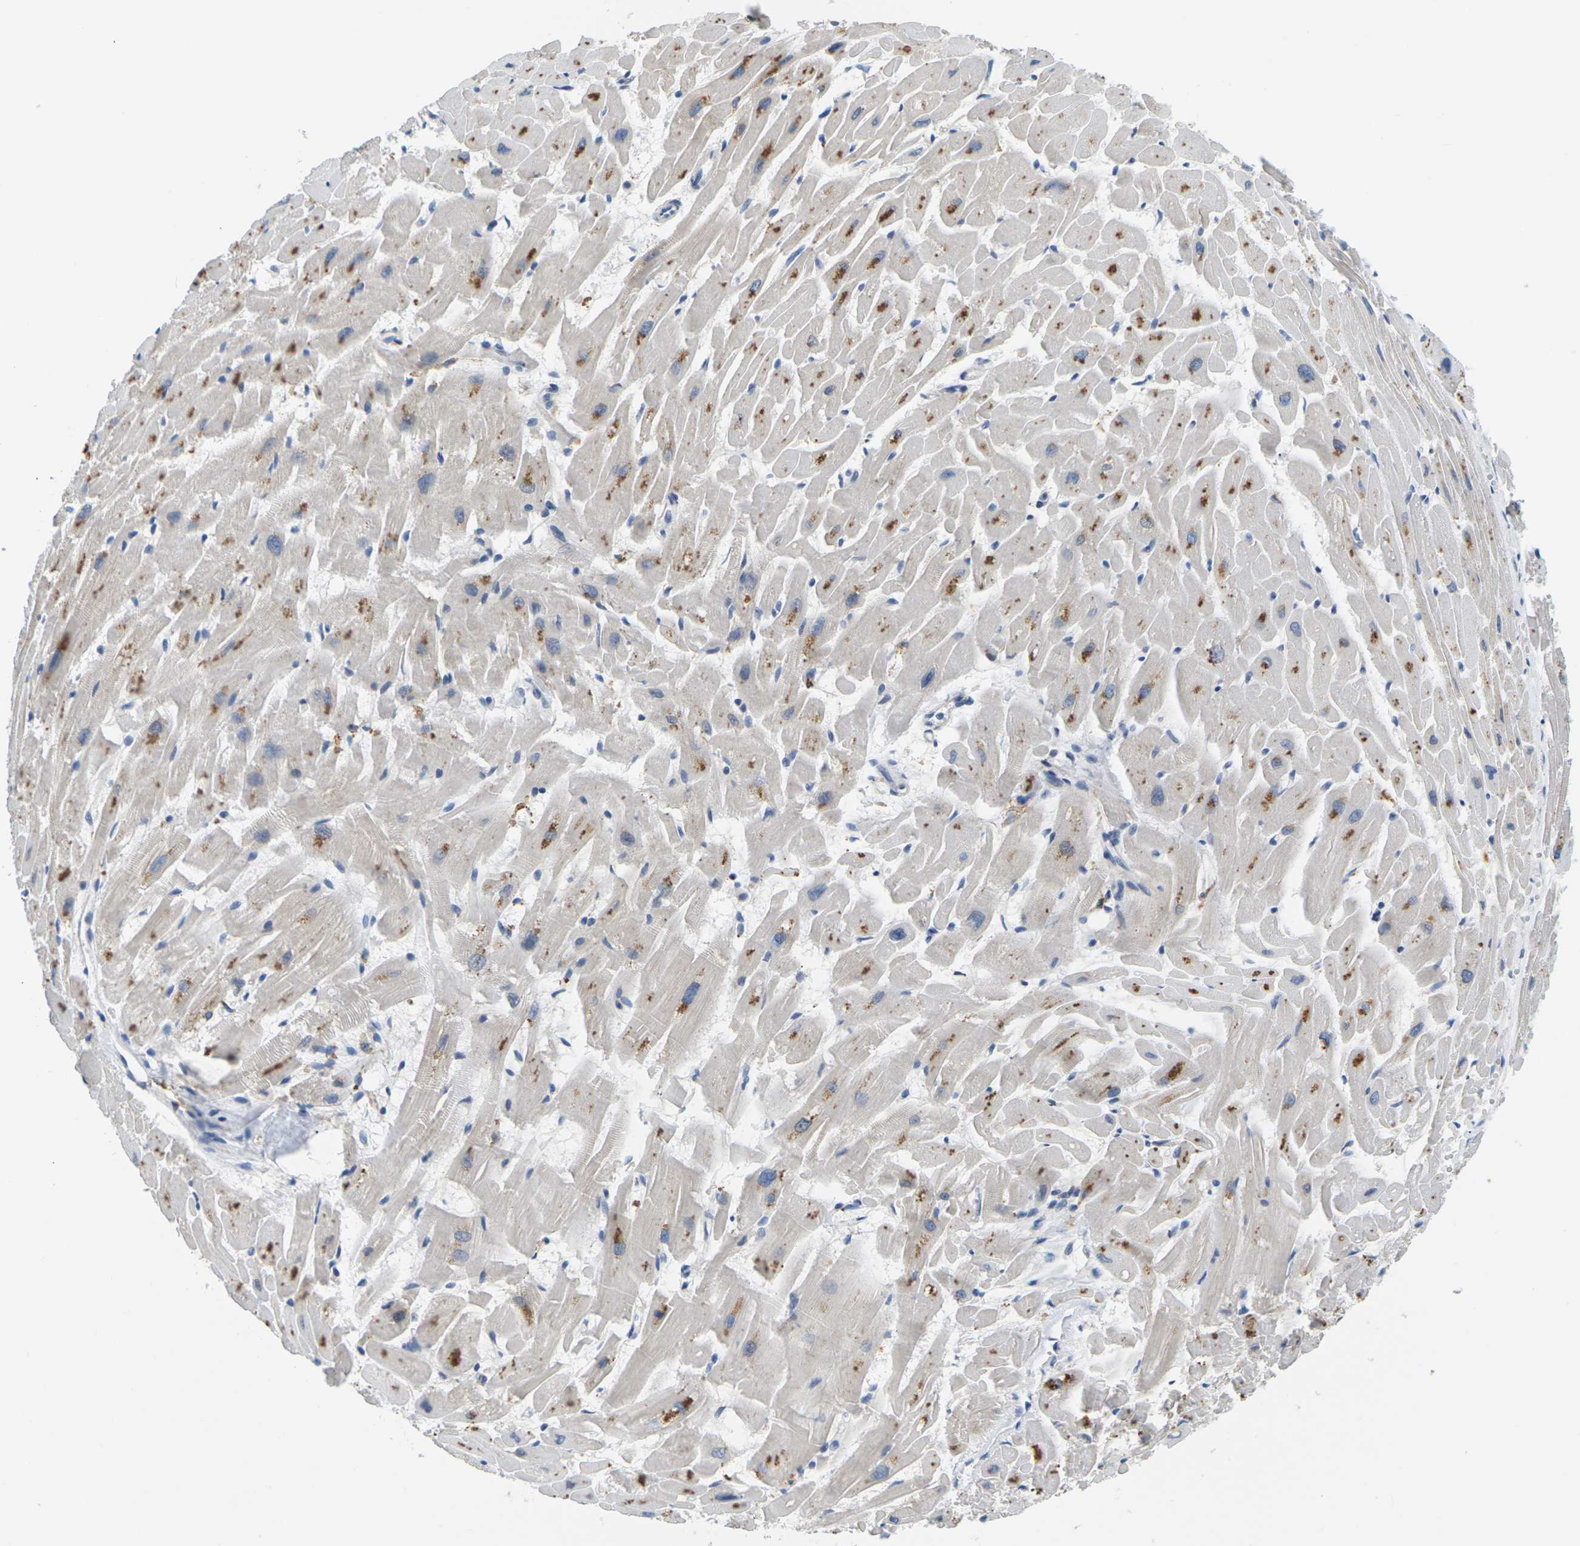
{"staining": {"intensity": "negative", "quantity": "none", "location": "none"}, "tissue": "heart muscle", "cell_type": "Cardiomyocytes", "image_type": "normal", "snomed": [{"axis": "morphology", "description": "Normal tissue, NOS"}, {"axis": "topography", "description": "Heart"}], "caption": "Cardiomyocytes show no significant protein positivity in normal heart muscle. The staining is performed using DAB (3,3'-diaminobenzidine) brown chromogen with nuclei counter-stained in using hematoxylin.", "gene": "SCNN1A", "patient": {"sex": "female", "age": 19}}